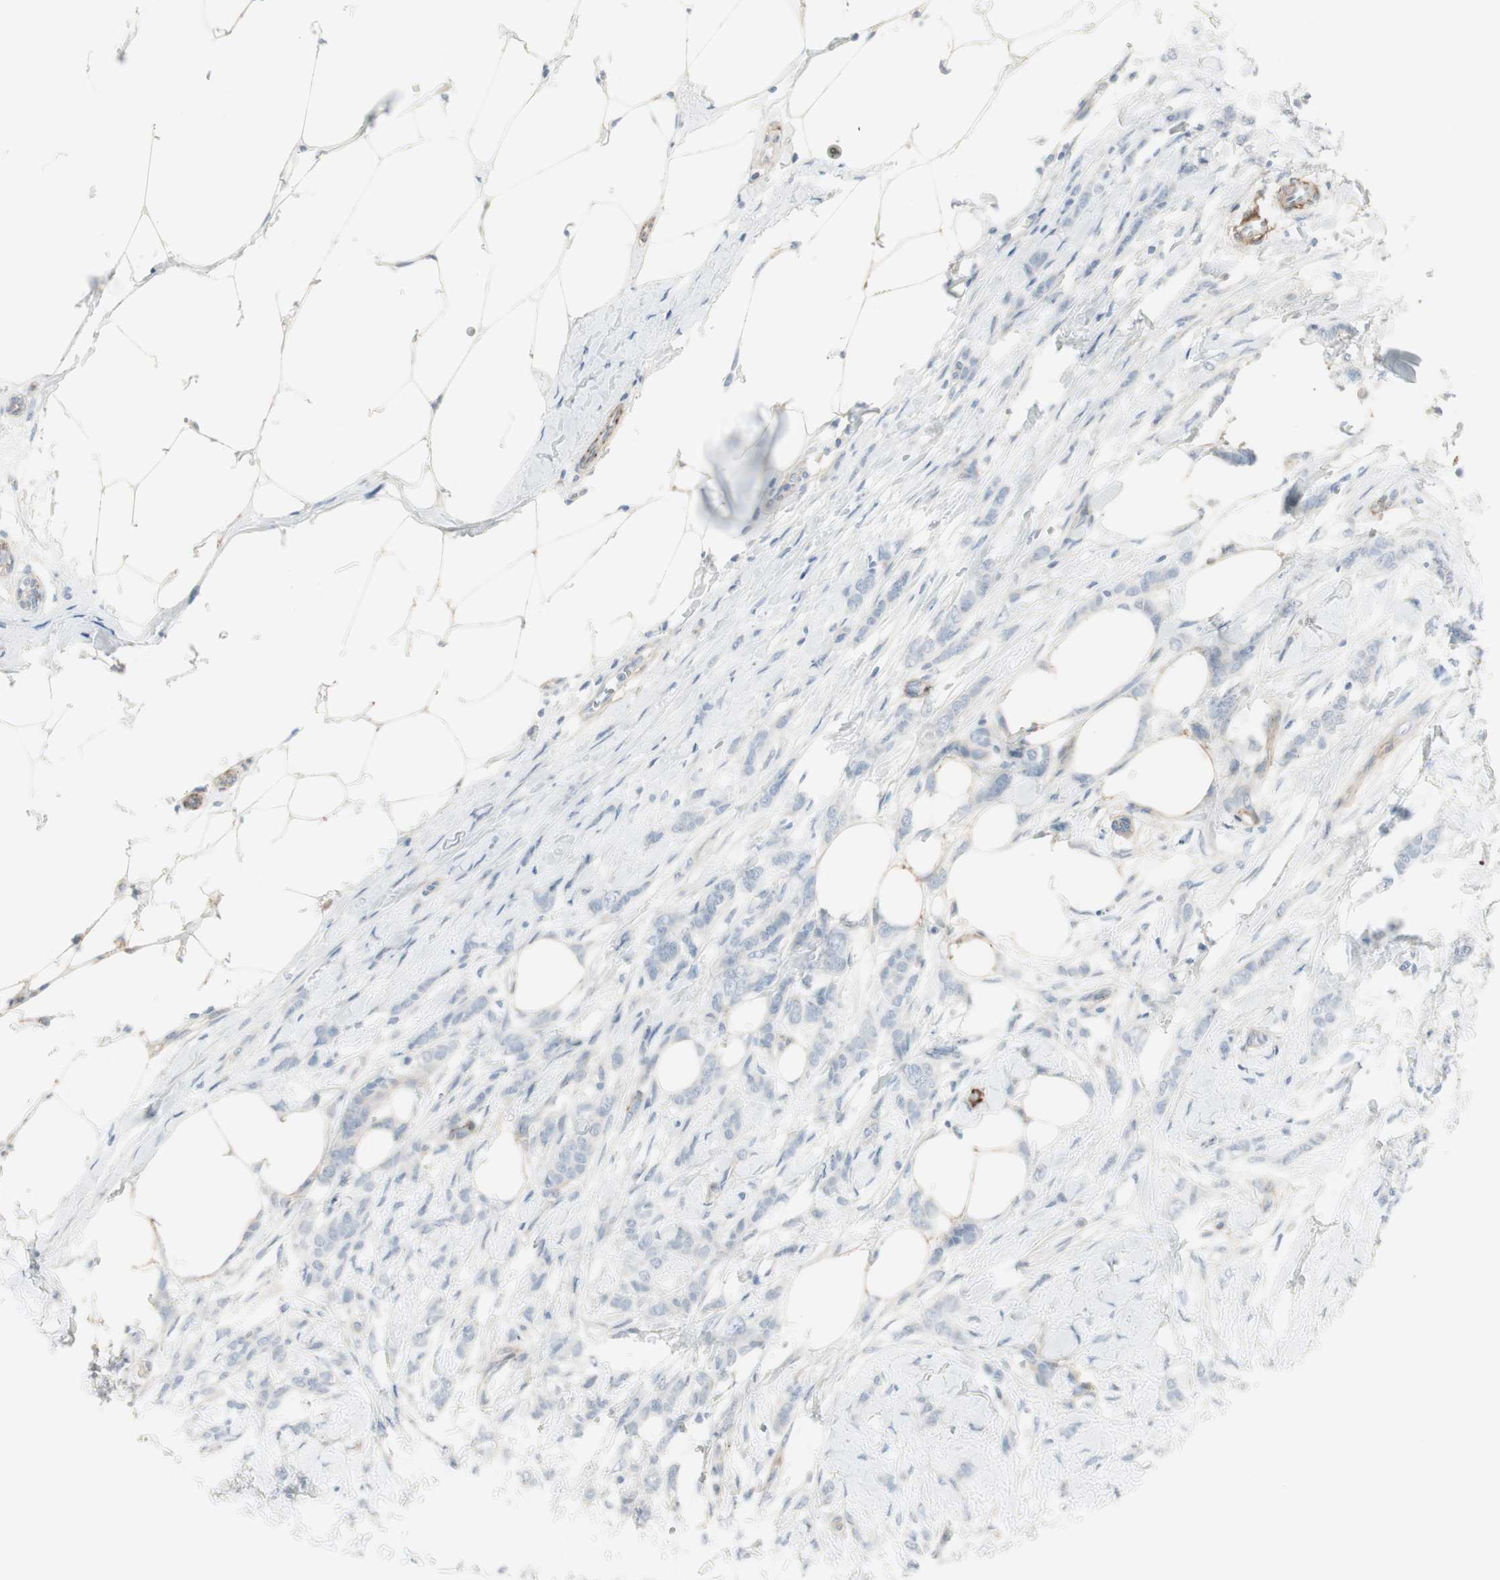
{"staining": {"intensity": "negative", "quantity": "none", "location": "none"}, "tissue": "breast cancer", "cell_type": "Tumor cells", "image_type": "cancer", "snomed": [{"axis": "morphology", "description": "Lobular carcinoma, in situ"}, {"axis": "morphology", "description": "Lobular carcinoma"}, {"axis": "topography", "description": "Breast"}], "caption": "Human breast lobular carcinoma stained for a protein using immunohistochemistry displays no expression in tumor cells.", "gene": "CACNA2D1", "patient": {"sex": "female", "age": 41}}